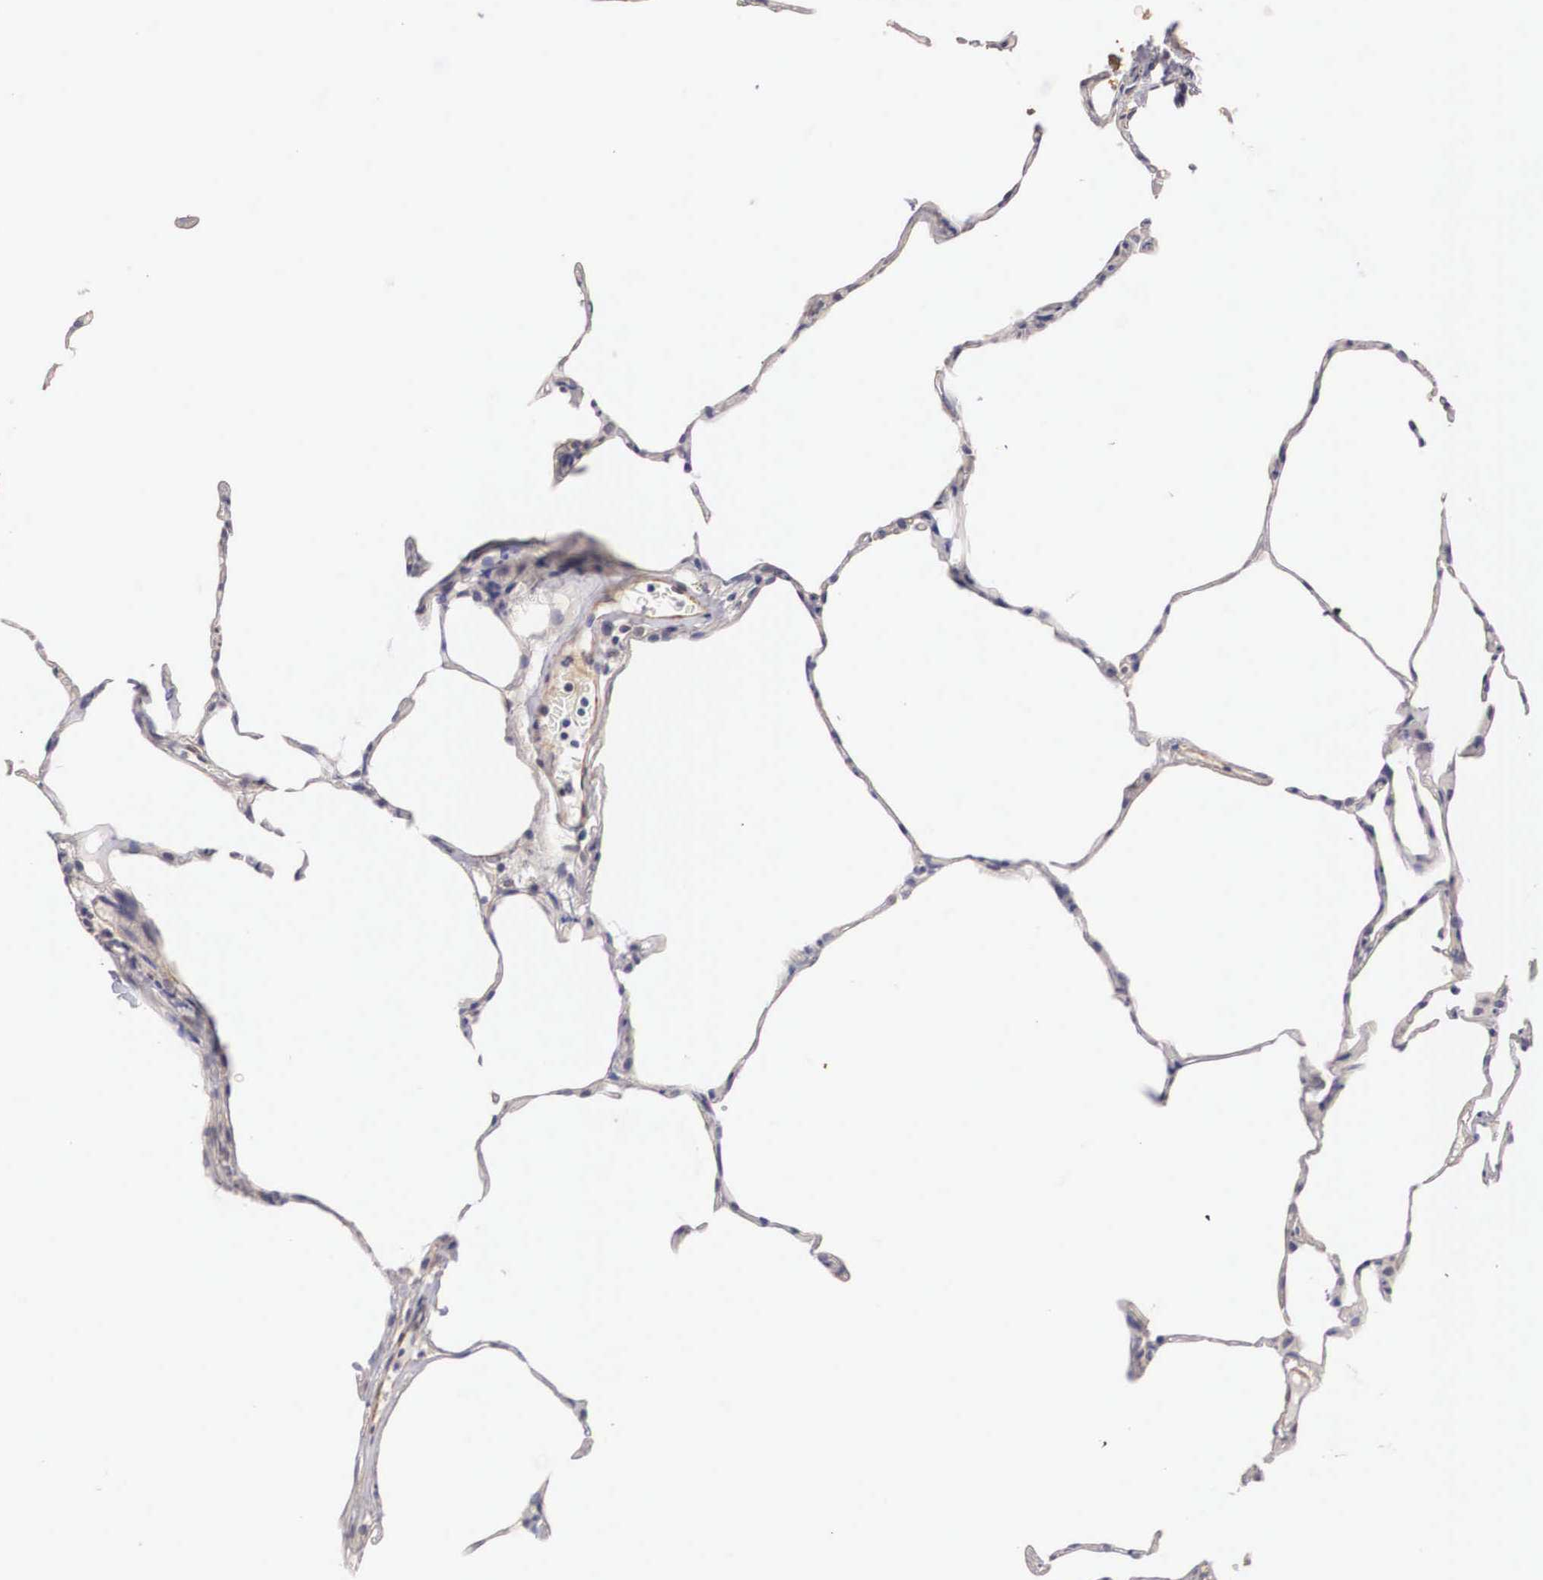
{"staining": {"intensity": "negative", "quantity": "none", "location": "none"}, "tissue": "lung", "cell_type": "Alveolar cells", "image_type": "normal", "snomed": [{"axis": "morphology", "description": "Normal tissue, NOS"}, {"axis": "topography", "description": "Lung"}], "caption": "DAB (3,3'-diaminobenzidine) immunohistochemical staining of normal human lung displays no significant positivity in alveolar cells. (DAB immunohistochemistry visualized using brightfield microscopy, high magnification).", "gene": "ENOX2", "patient": {"sex": "female", "age": 75}}